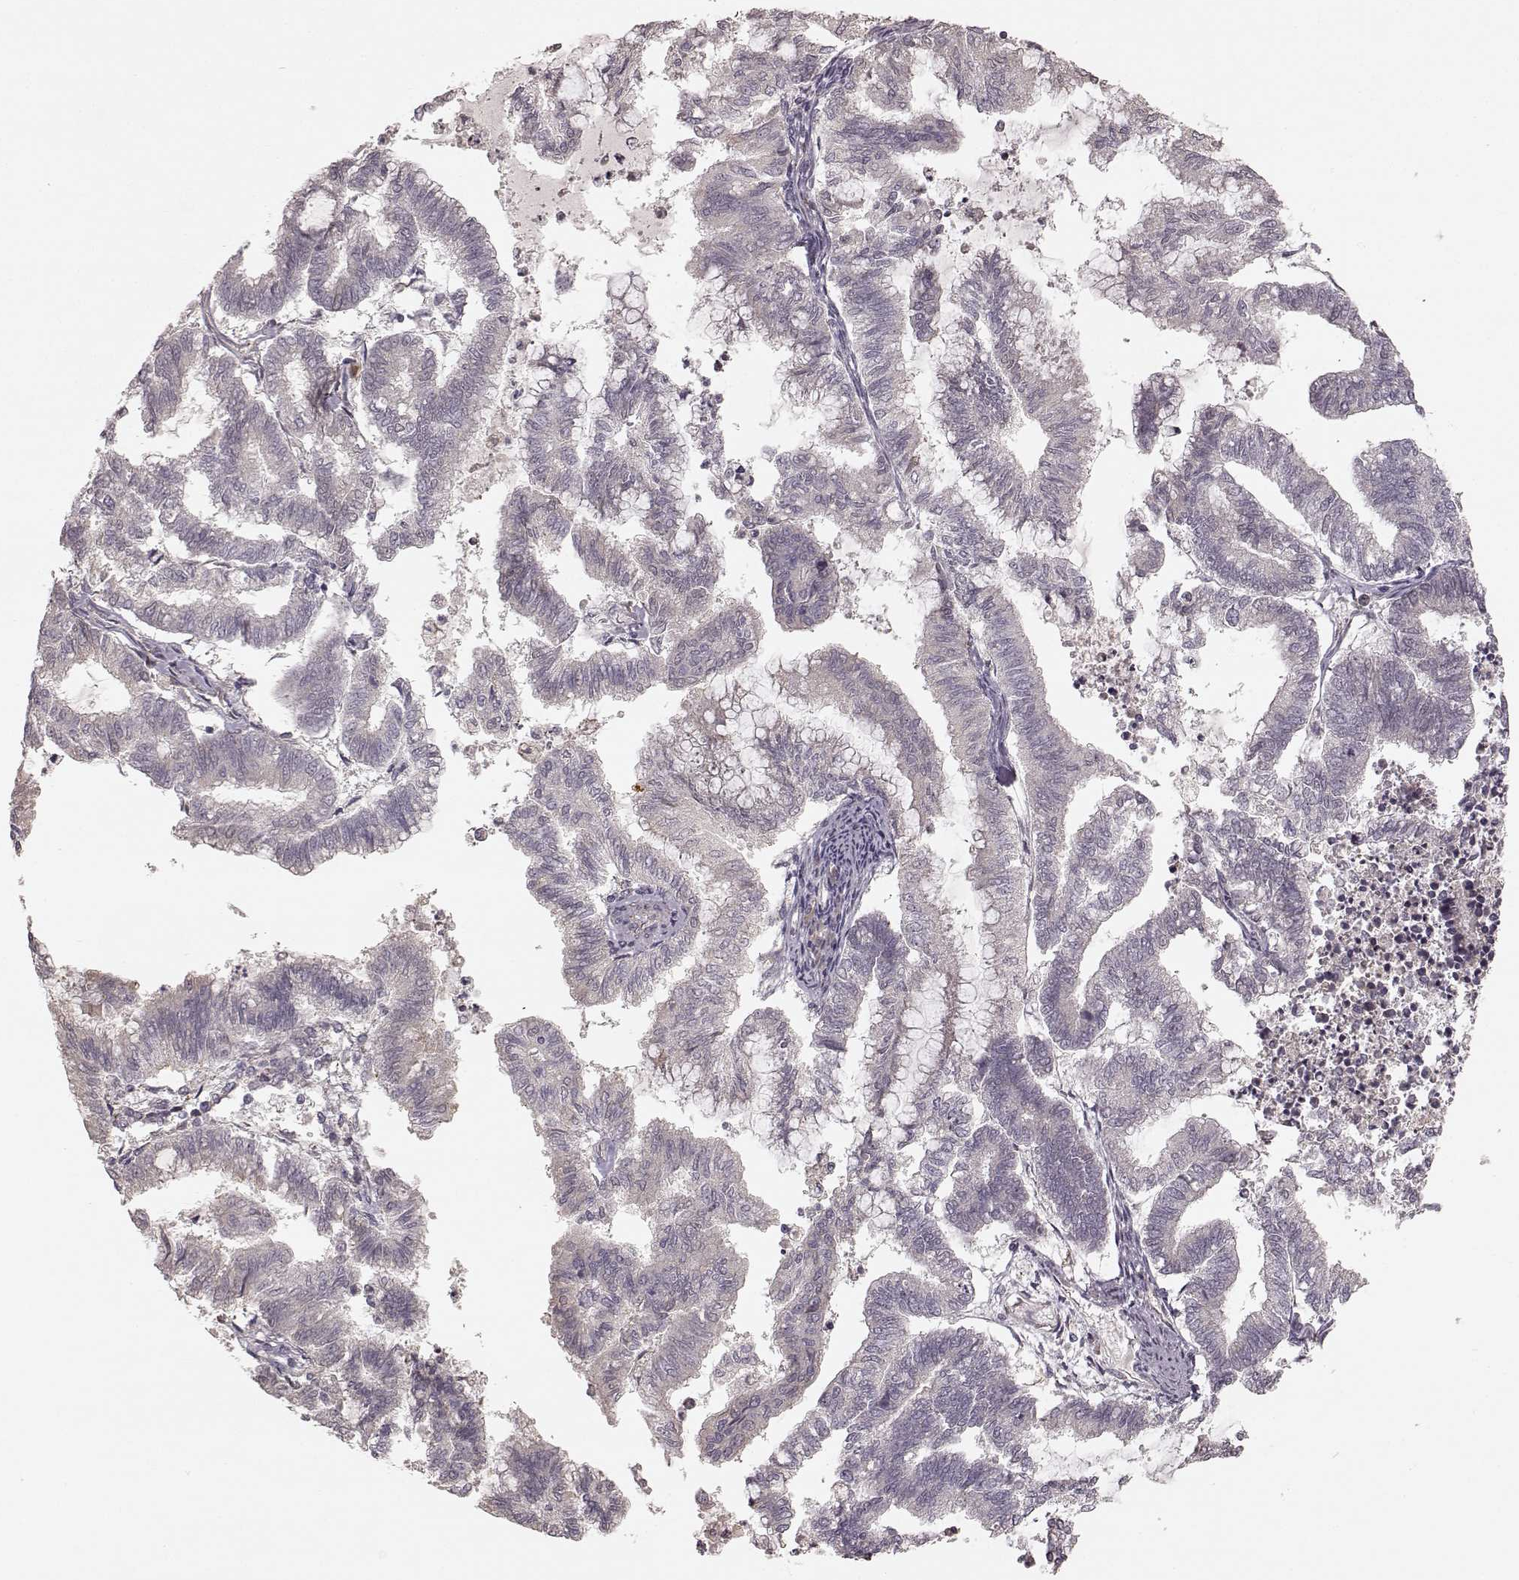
{"staining": {"intensity": "negative", "quantity": "none", "location": "none"}, "tissue": "endometrial cancer", "cell_type": "Tumor cells", "image_type": "cancer", "snomed": [{"axis": "morphology", "description": "Adenocarcinoma, NOS"}, {"axis": "topography", "description": "Endometrium"}], "caption": "Endometrial cancer was stained to show a protein in brown. There is no significant staining in tumor cells.", "gene": "KCNJ9", "patient": {"sex": "female", "age": 79}}